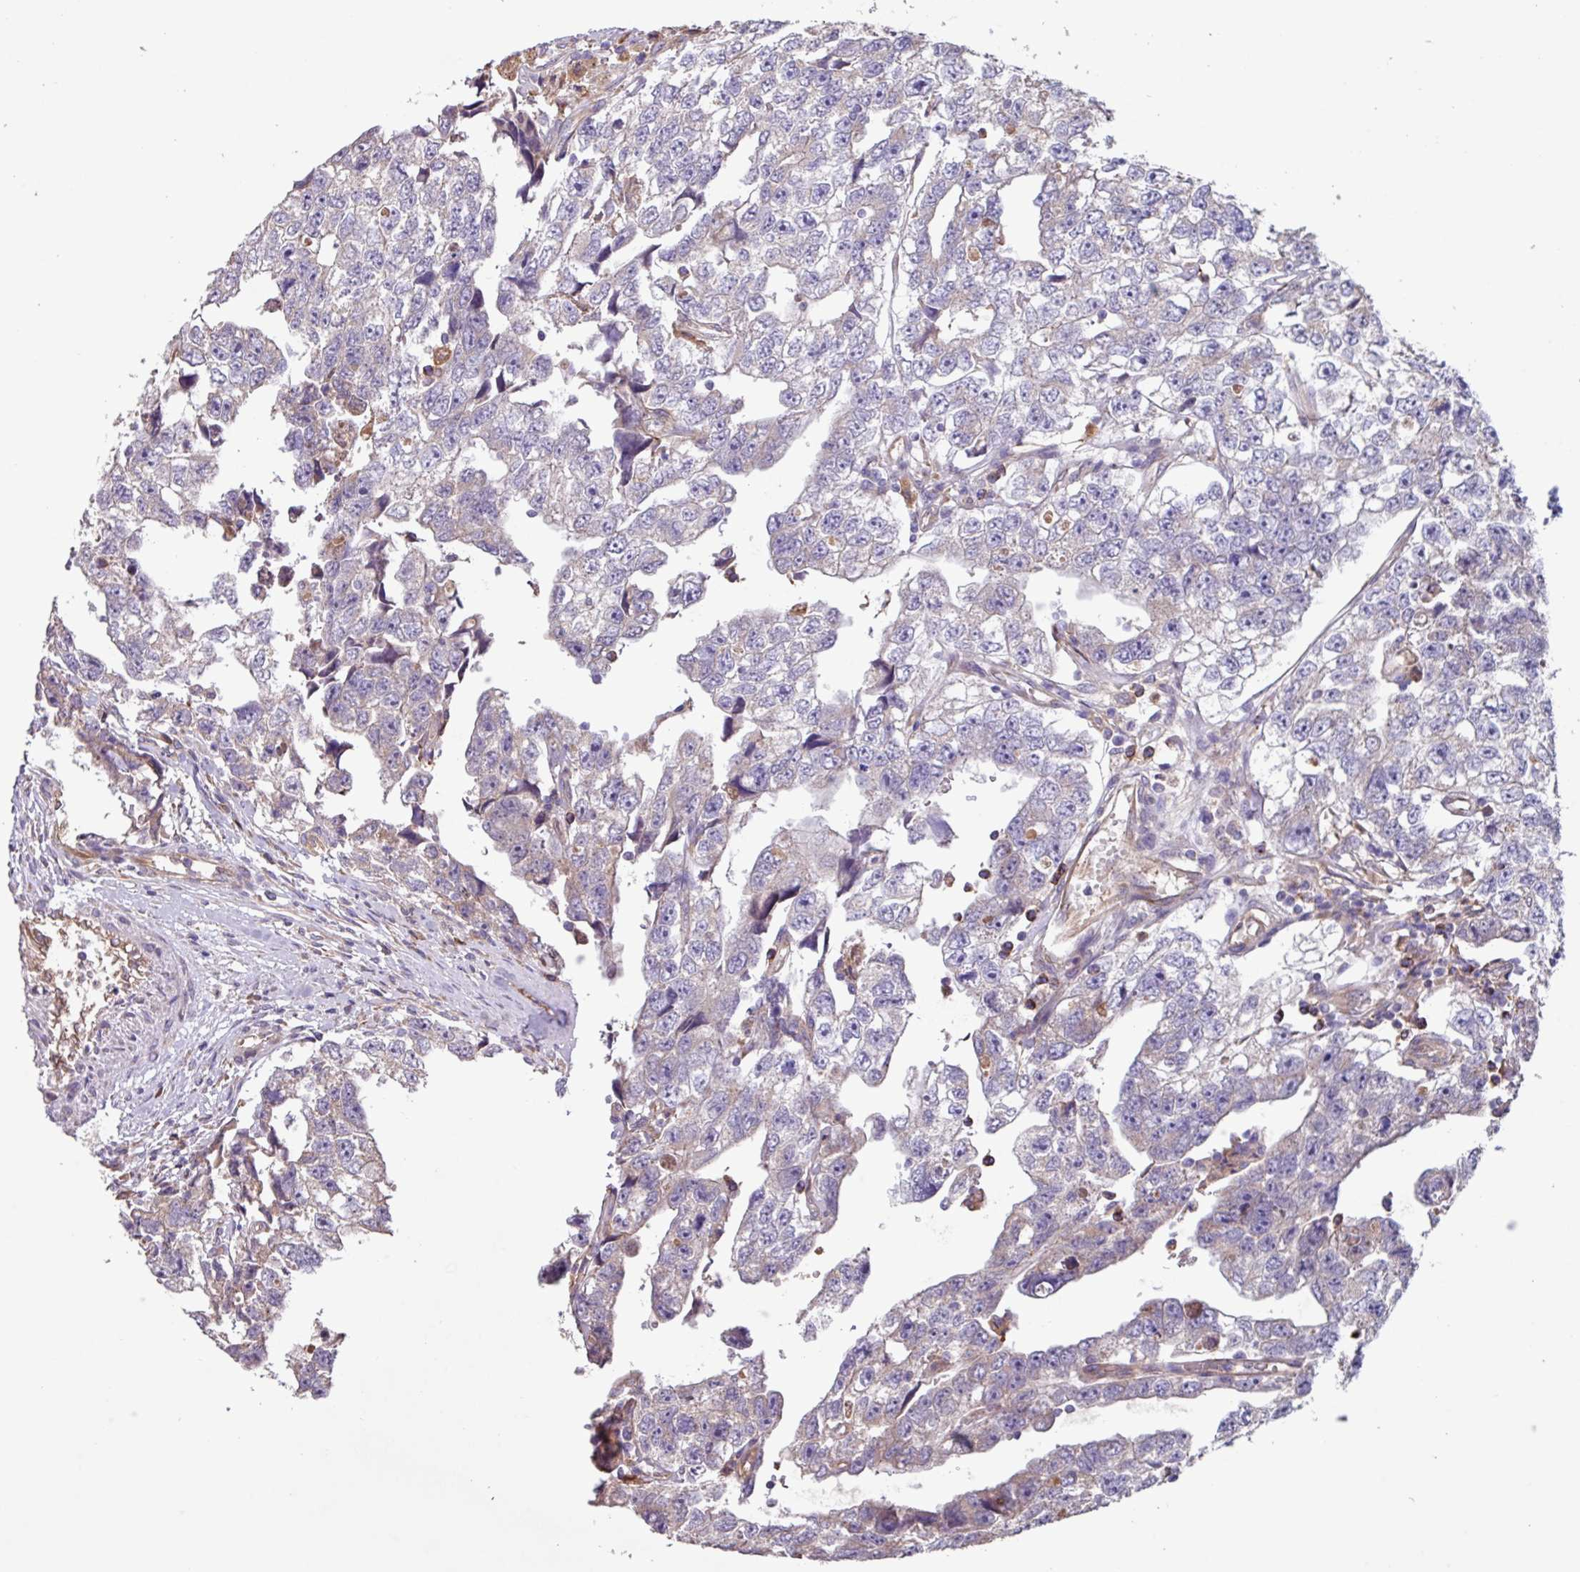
{"staining": {"intensity": "weak", "quantity": "<25%", "location": "cytoplasmic/membranous"}, "tissue": "testis cancer", "cell_type": "Tumor cells", "image_type": "cancer", "snomed": [{"axis": "morphology", "description": "Carcinoma, Embryonal, NOS"}, {"axis": "topography", "description": "Testis"}], "caption": "High power microscopy image of an immunohistochemistry micrograph of testis cancer (embryonal carcinoma), revealing no significant staining in tumor cells.", "gene": "PTPRQ", "patient": {"sex": "male", "age": 22}}